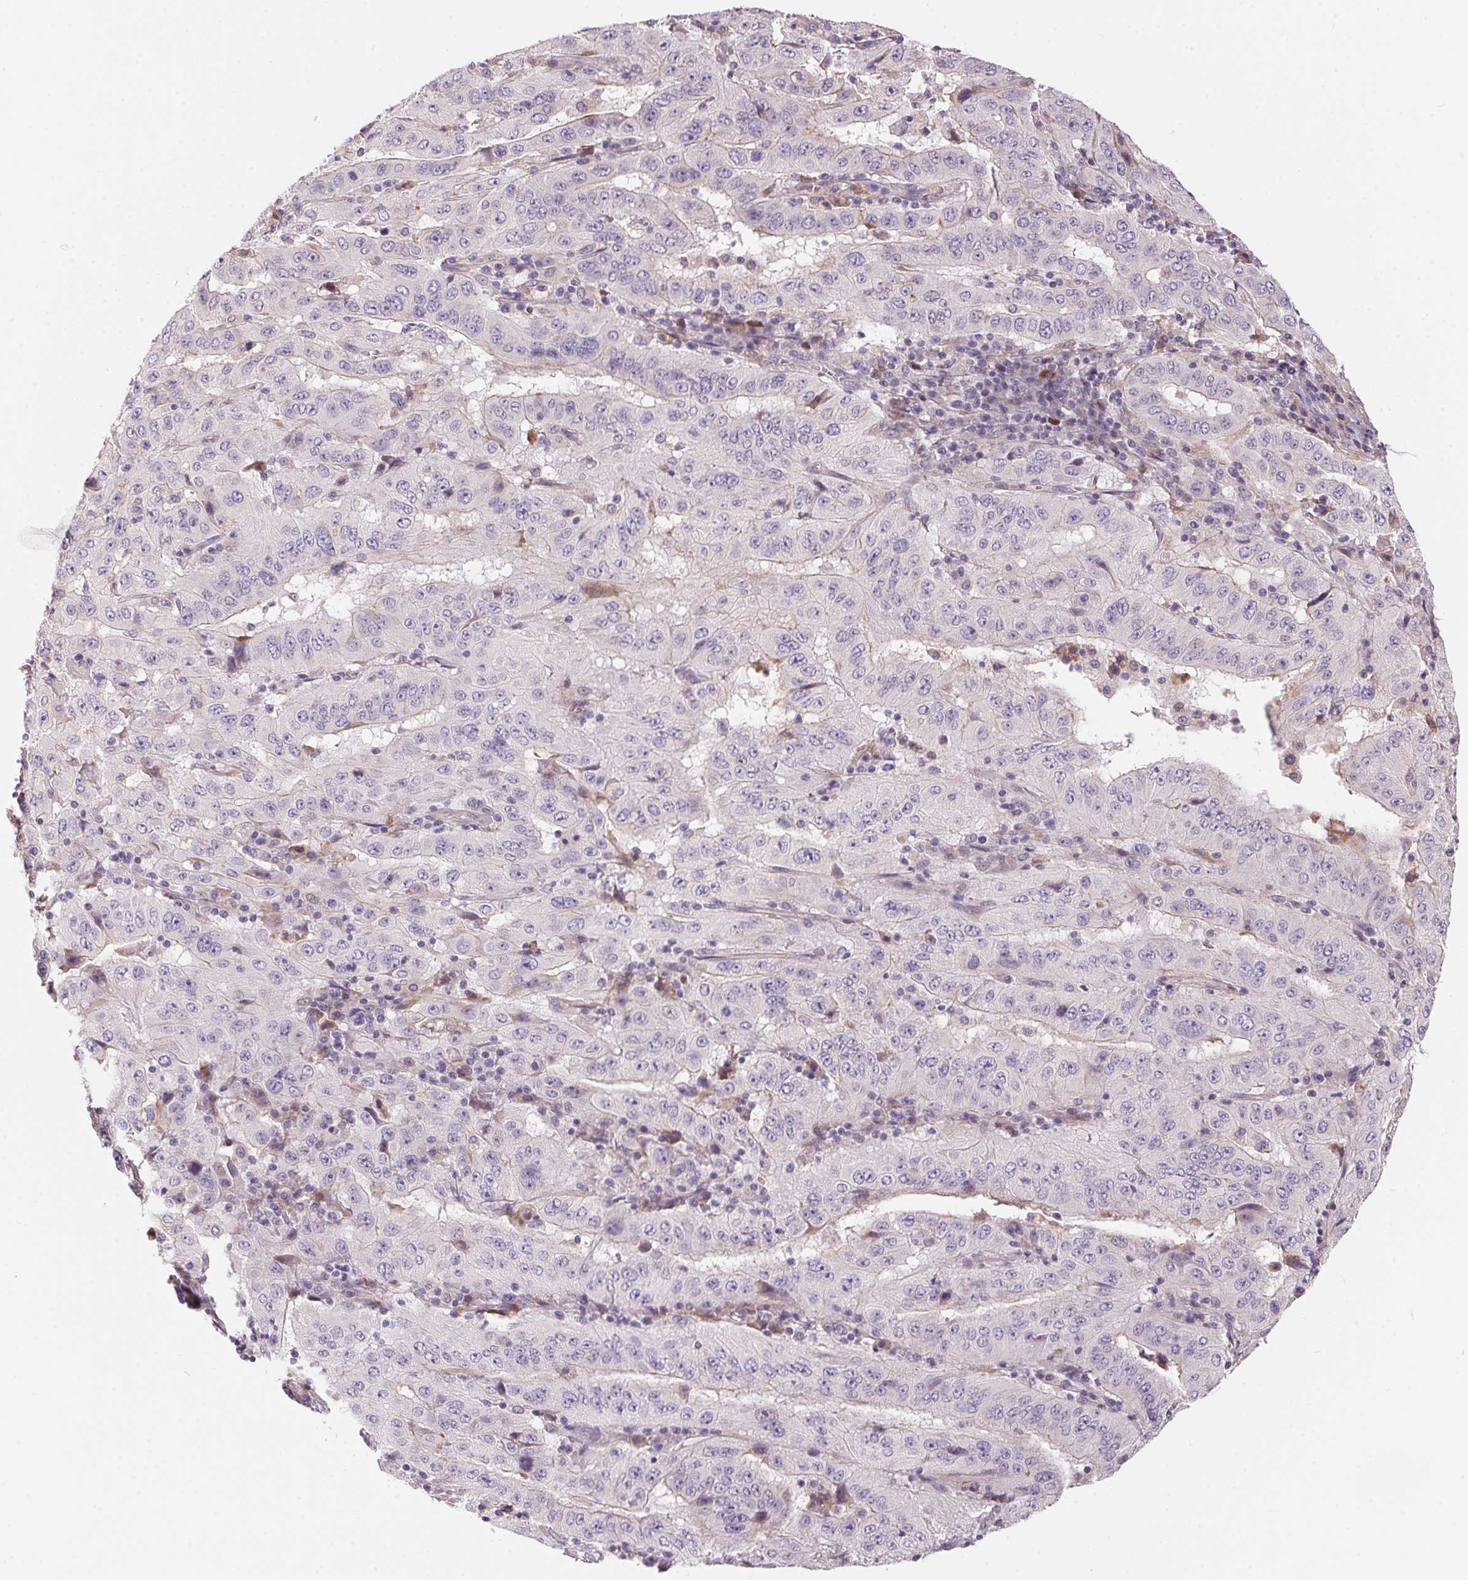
{"staining": {"intensity": "negative", "quantity": "none", "location": "none"}, "tissue": "pancreatic cancer", "cell_type": "Tumor cells", "image_type": "cancer", "snomed": [{"axis": "morphology", "description": "Adenocarcinoma, NOS"}, {"axis": "topography", "description": "Pancreas"}], "caption": "Immunohistochemical staining of human pancreatic cancer displays no significant positivity in tumor cells. (DAB (3,3'-diaminobenzidine) IHC visualized using brightfield microscopy, high magnification).", "gene": "UNC13B", "patient": {"sex": "male", "age": 63}}